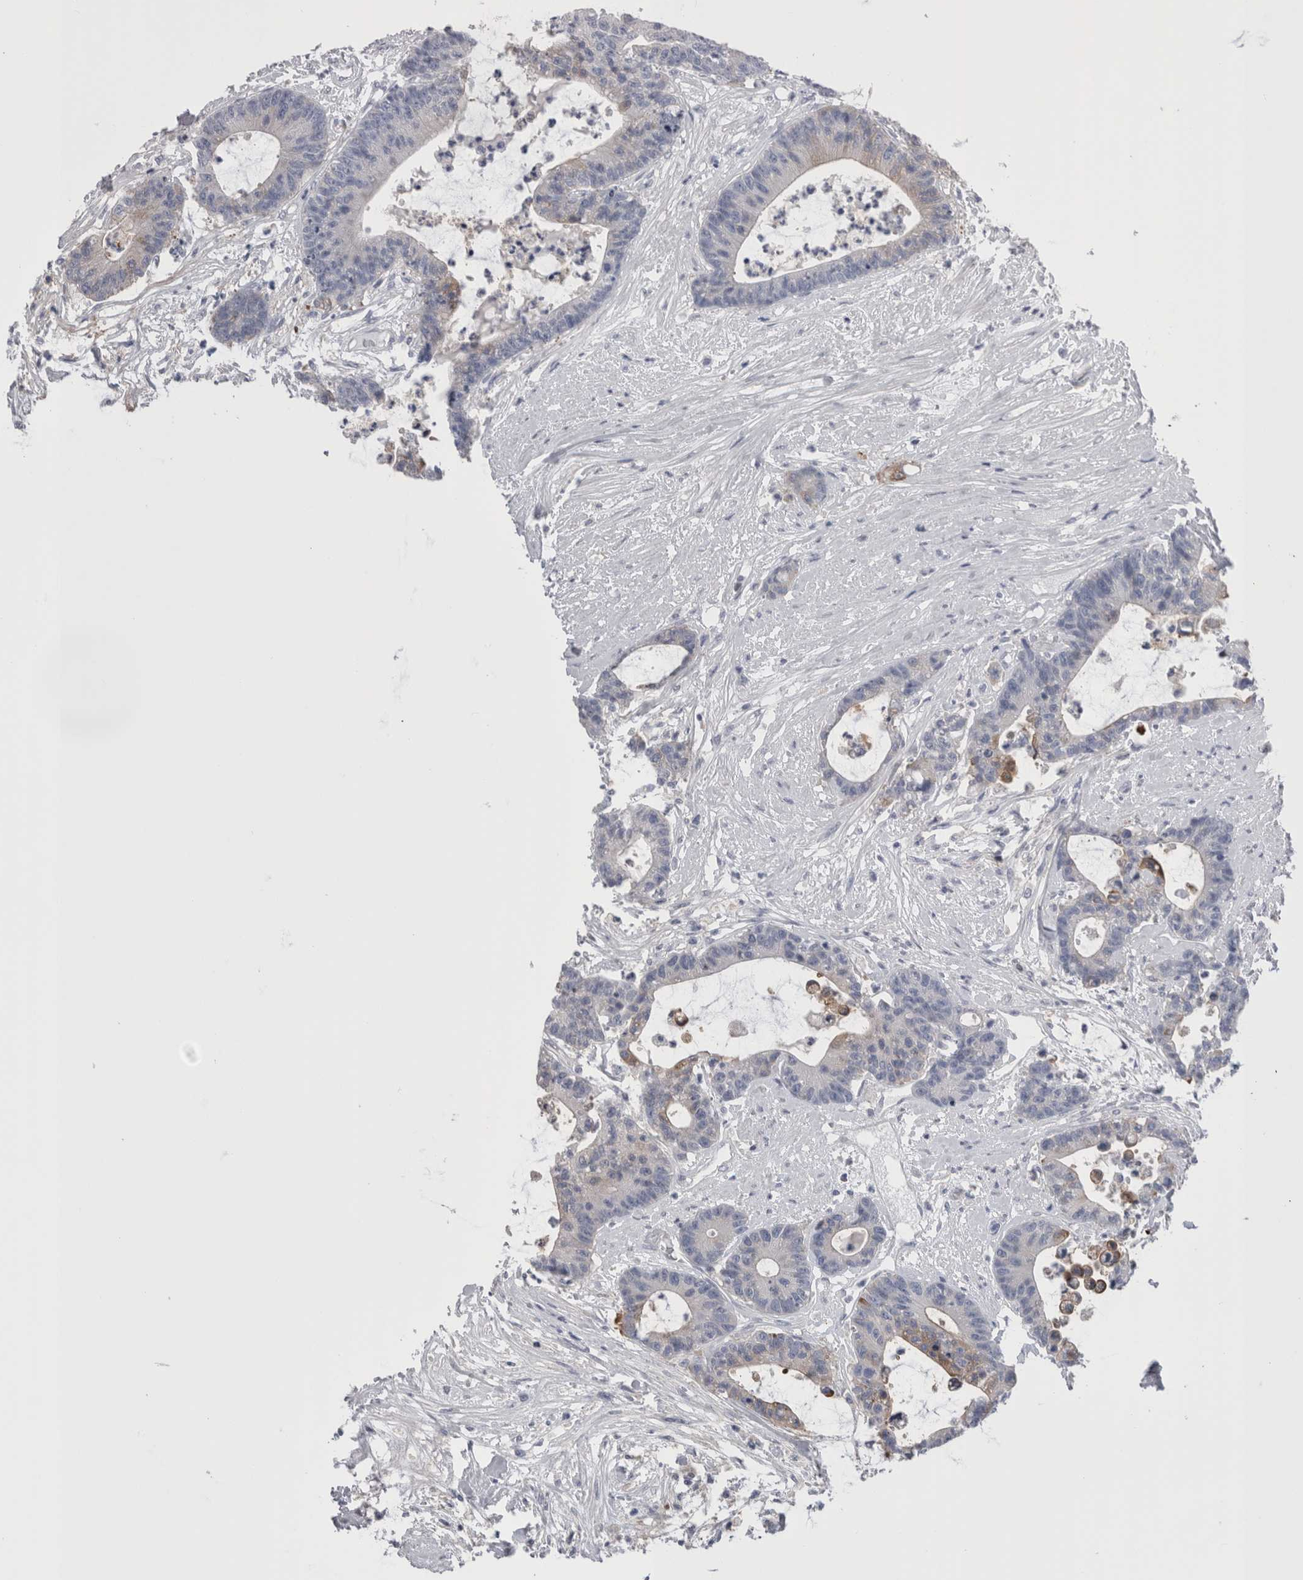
{"staining": {"intensity": "negative", "quantity": "none", "location": "none"}, "tissue": "colorectal cancer", "cell_type": "Tumor cells", "image_type": "cancer", "snomed": [{"axis": "morphology", "description": "Adenocarcinoma, NOS"}, {"axis": "topography", "description": "Colon"}], "caption": "Immunohistochemistry histopathology image of colorectal adenocarcinoma stained for a protein (brown), which demonstrates no expression in tumor cells.", "gene": "DCTN6", "patient": {"sex": "female", "age": 84}}